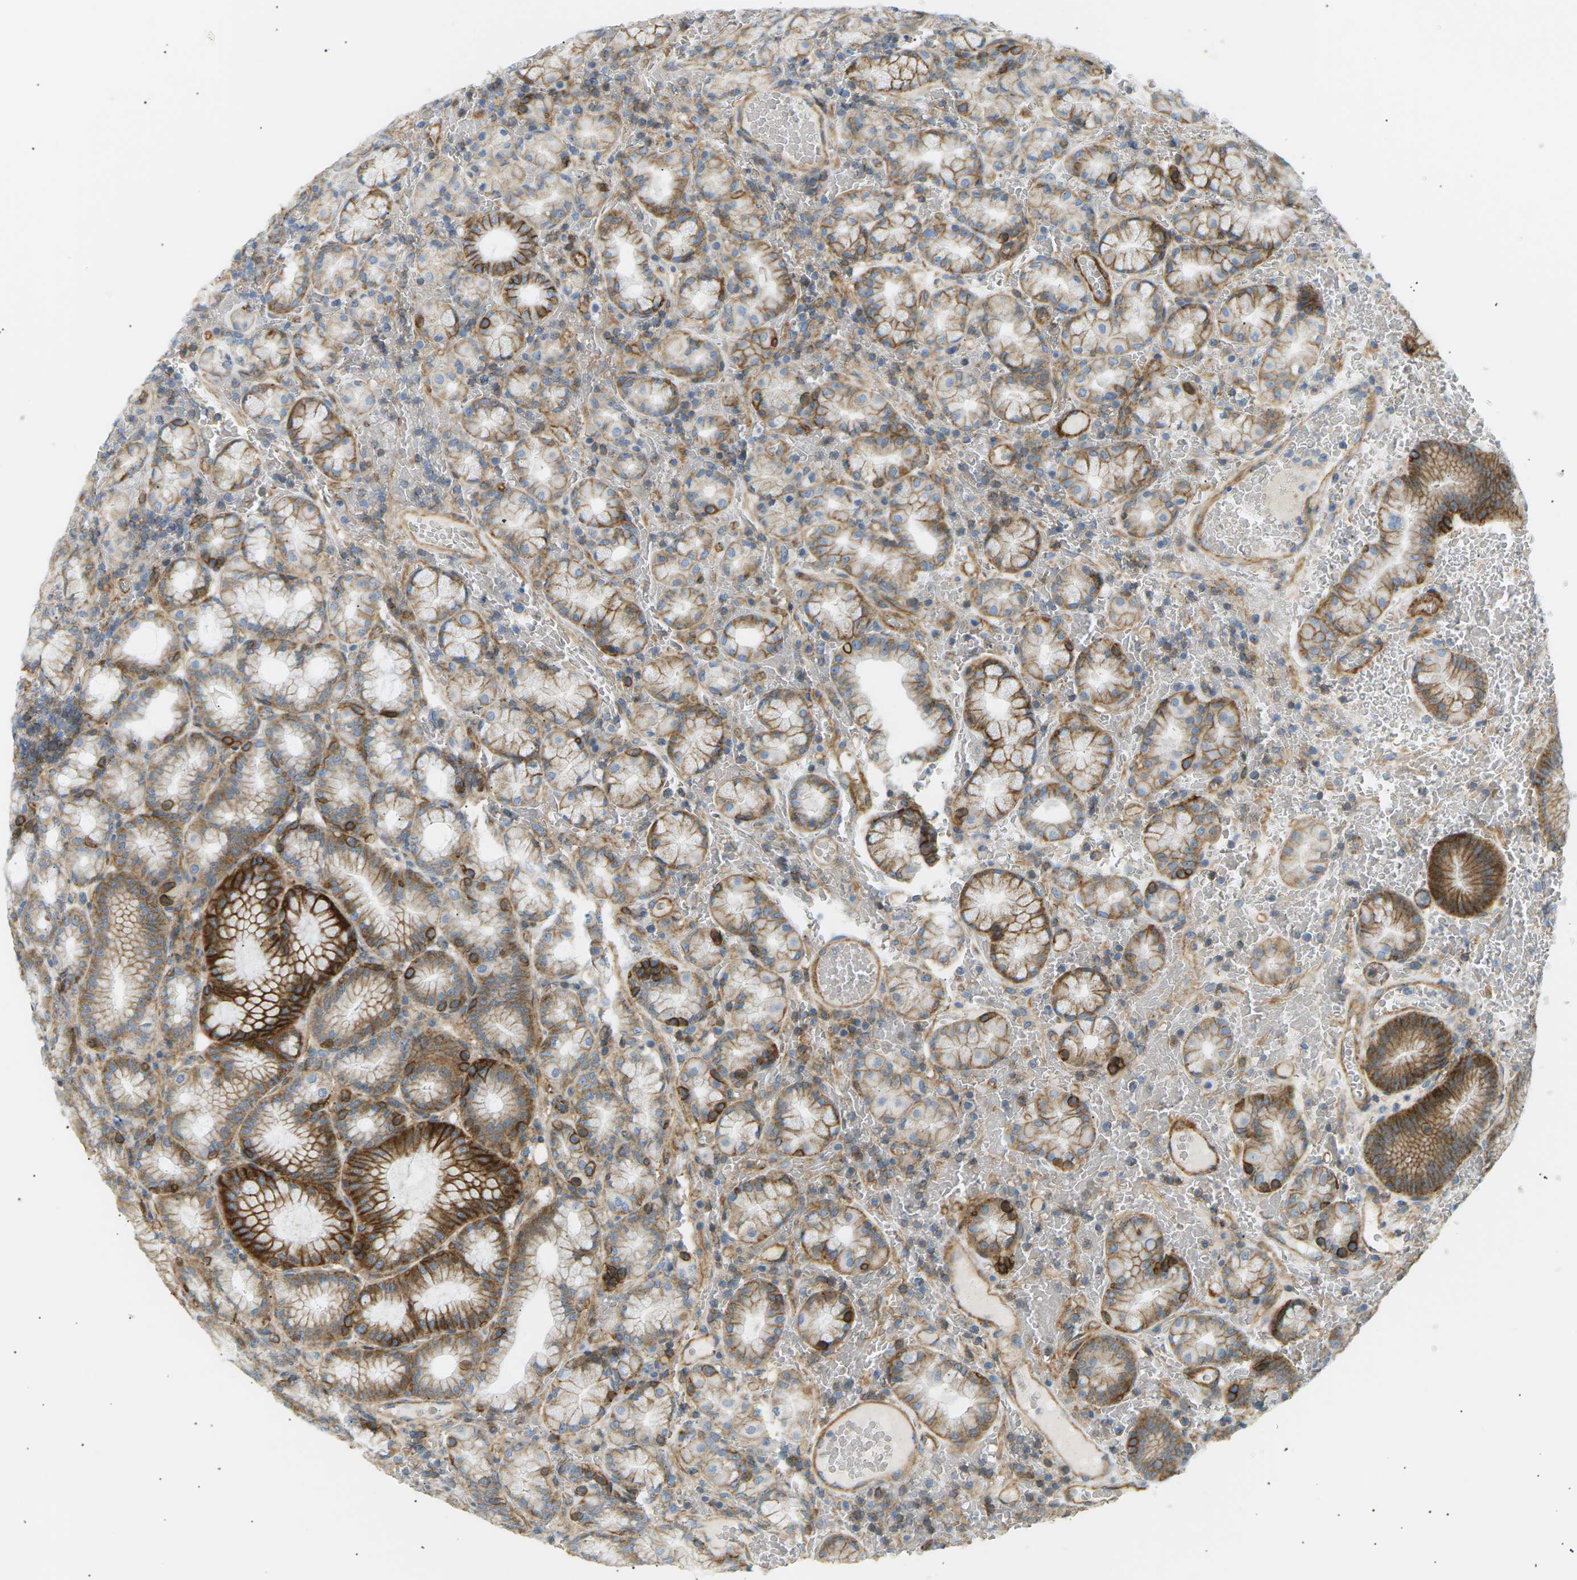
{"staining": {"intensity": "strong", "quantity": "25%-75%", "location": "cytoplasmic/membranous"}, "tissue": "stomach", "cell_type": "Glandular cells", "image_type": "normal", "snomed": [{"axis": "morphology", "description": "Normal tissue, NOS"}, {"axis": "morphology", "description": "Carcinoid, malignant, NOS"}, {"axis": "topography", "description": "Stomach, upper"}], "caption": "A brown stain shows strong cytoplasmic/membranous positivity of a protein in glandular cells of unremarkable stomach. (DAB IHC, brown staining for protein, blue staining for nuclei).", "gene": "ATP2B4", "patient": {"sex": "male", "age": 39}}